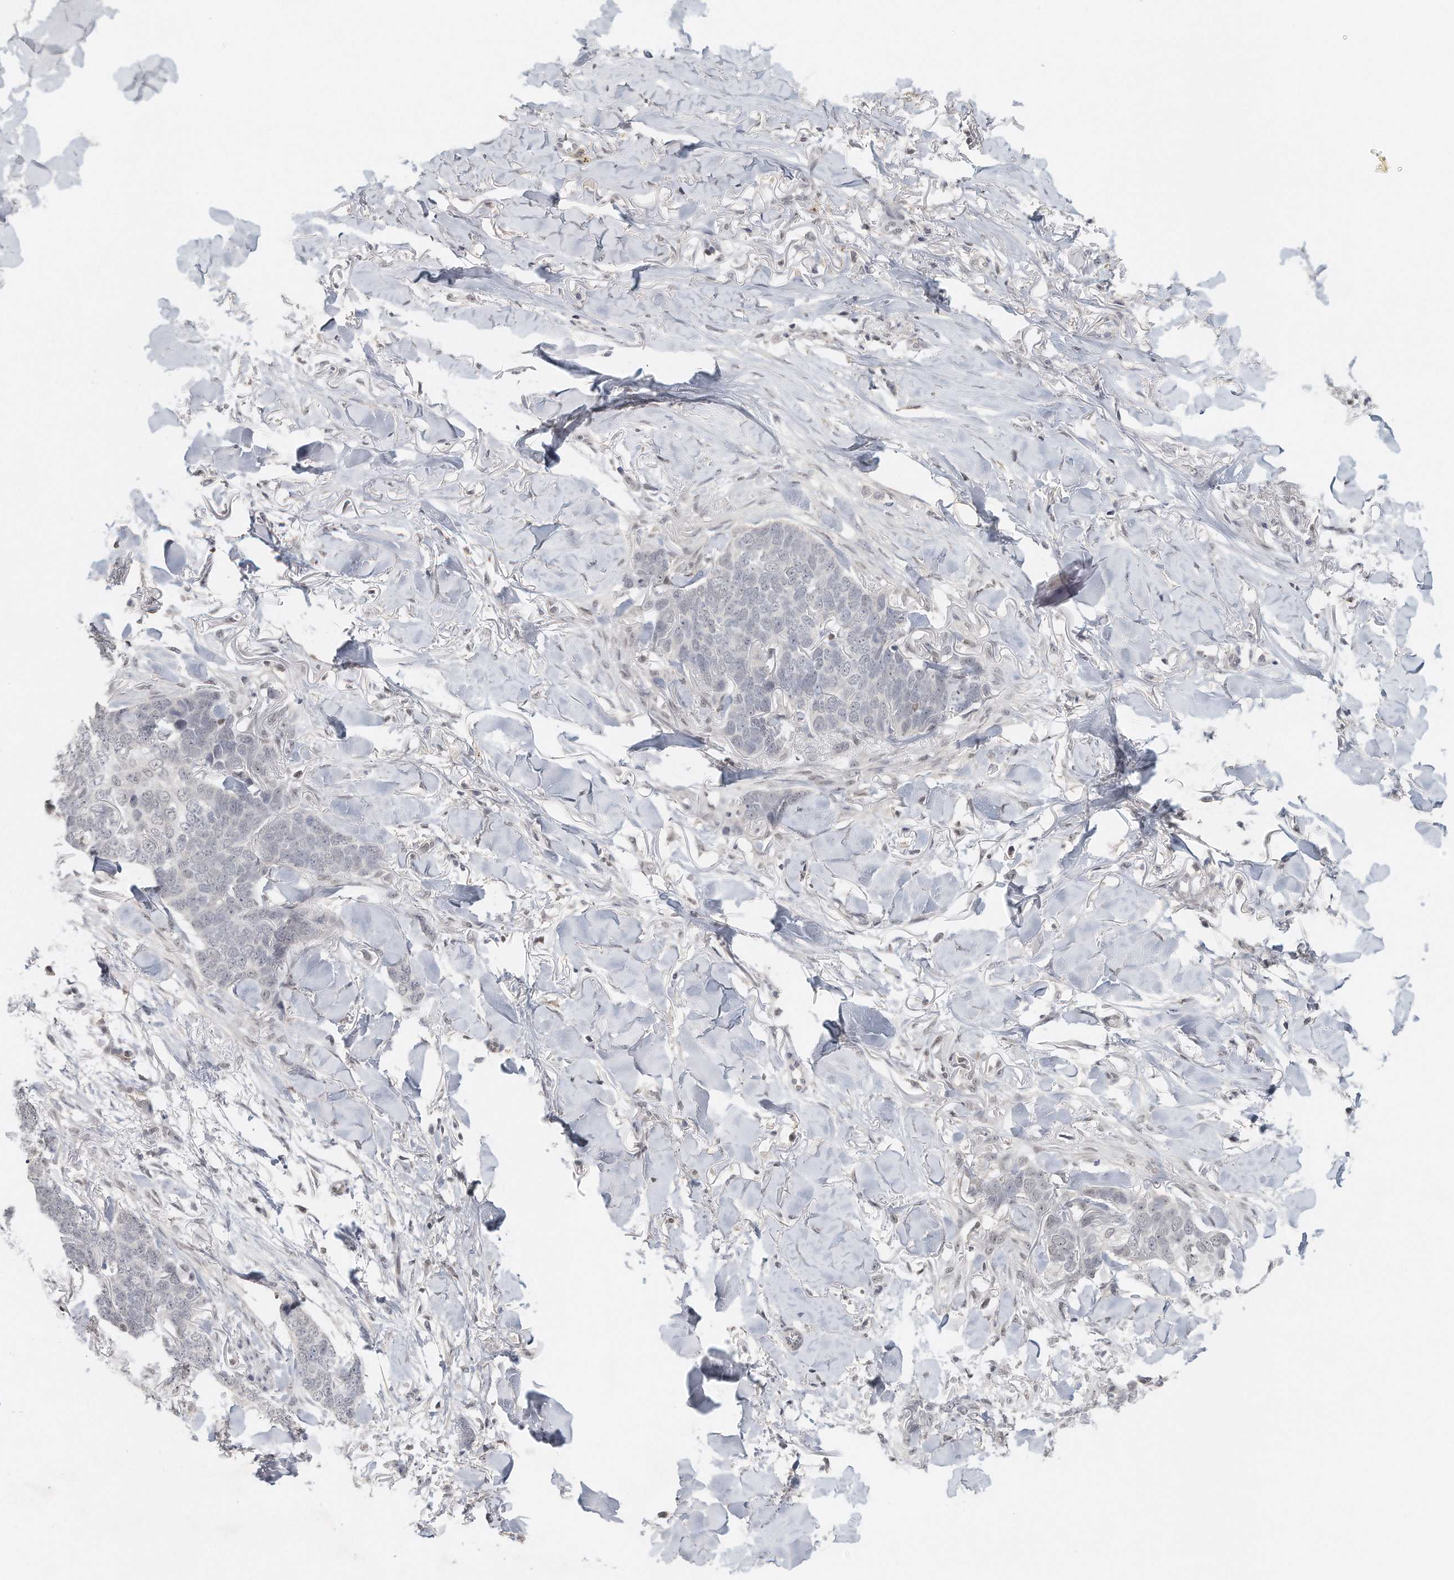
{"staining": {"intensity": "negative", "quantity": "none", "location": "none"}, "tissue": "skin cancer", "cell_type": "Tumor cells", "image_type": "cancer", "snomed": [{"axis": "morphology", "description": "Normal tissue, NOS"}, {"axis": "morphology", "description": "Basal cell carcinoma"}, {"axis": "topography", "description": "Skin"}], "caption": "DAB (3,3'-diaminobenzidine) immunohistochemical staining of skin basal cell carcinoma exhibits no significant staining in tumor cells. The staining is performed using DAB brown chromogen with nuclei counter-stained in using hematoxylin.", "gene": "DDX43", "patient": {"sex": "male", "age": 77}}